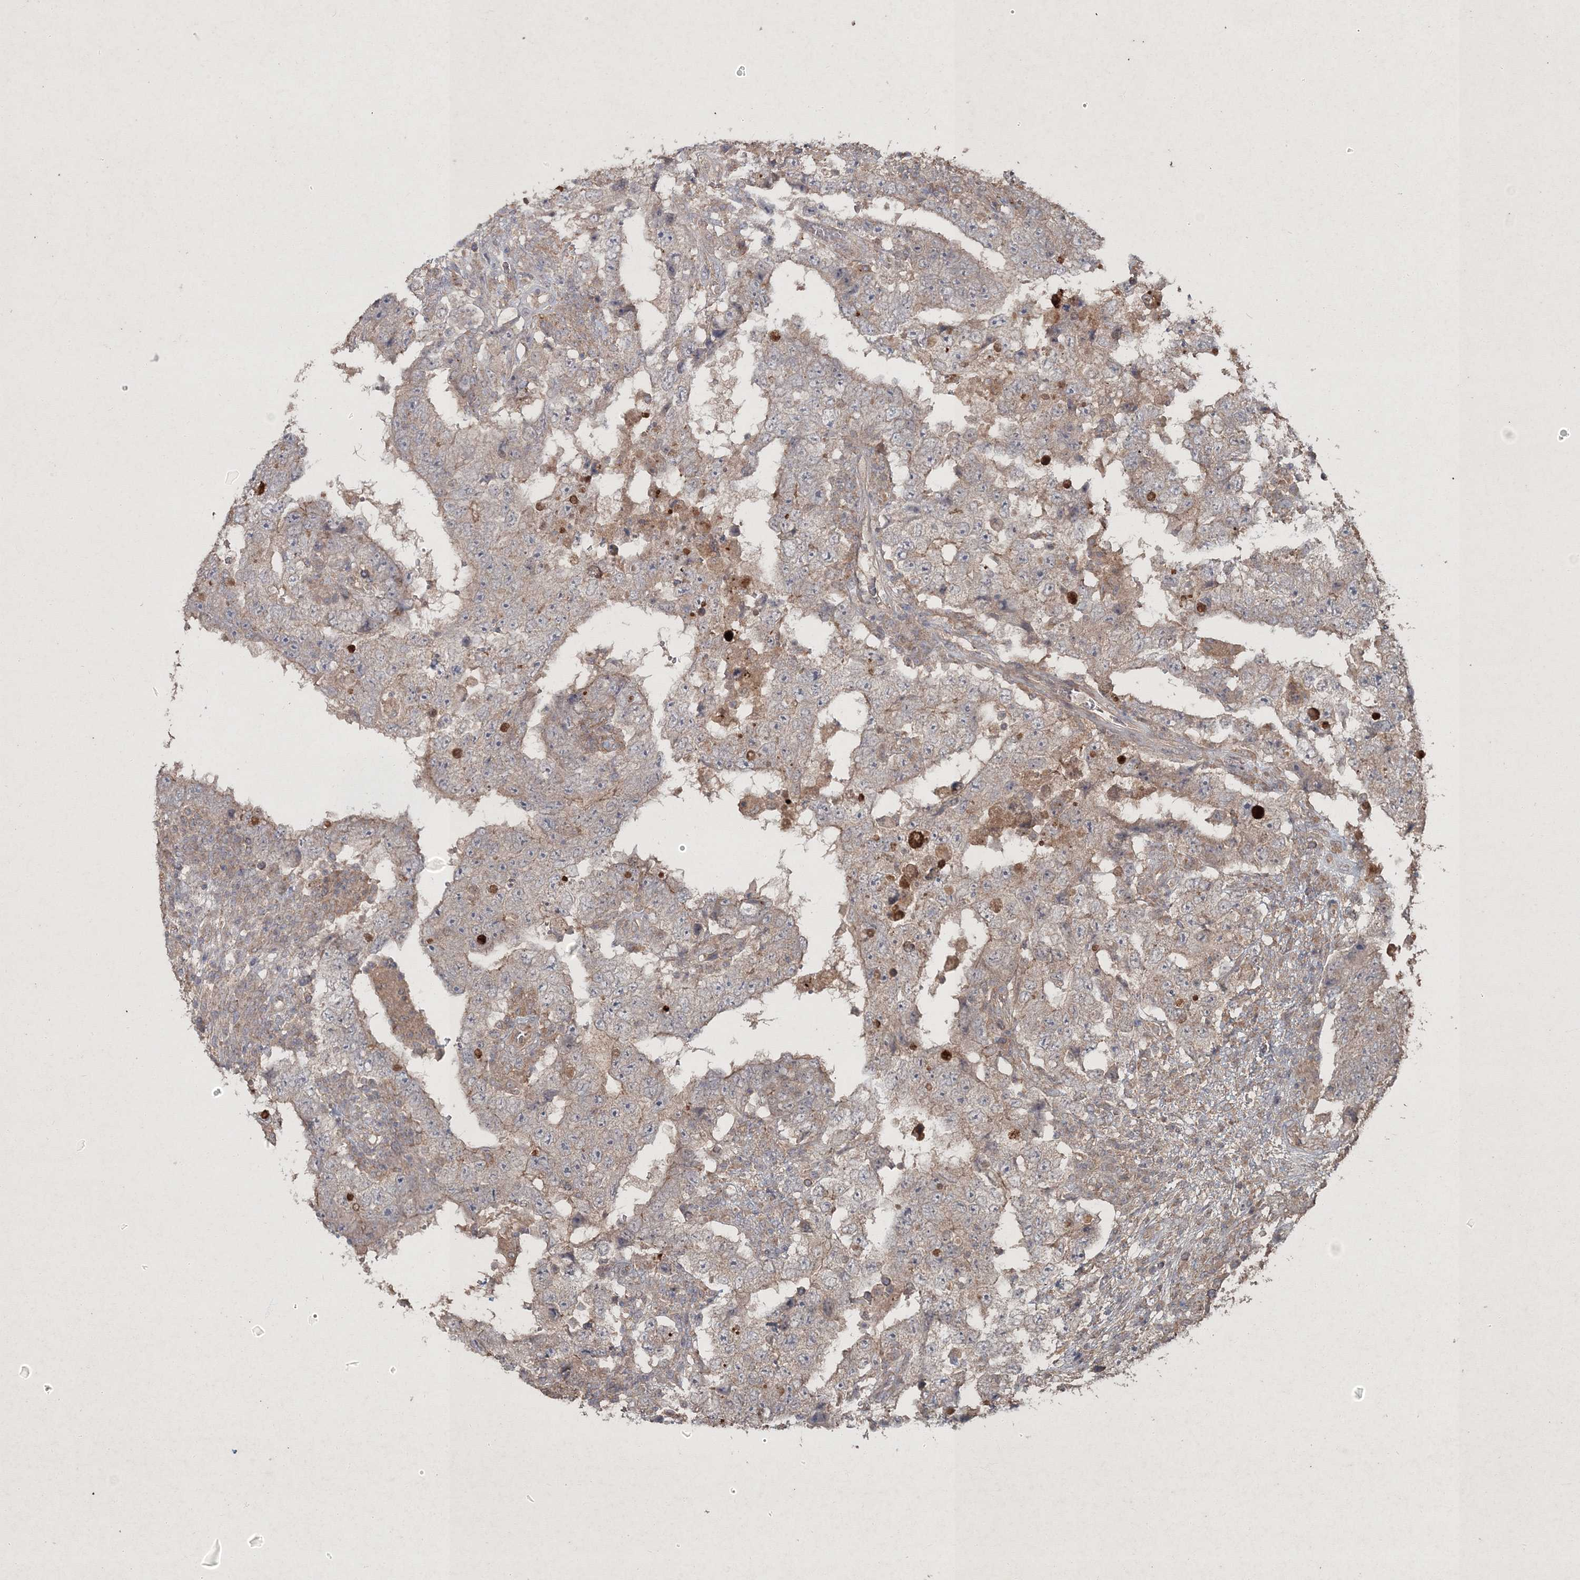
{"staining": {"intensity": "weak", "quantity": "<25%", "location": "cytoplasmic/membranous"}, "tissue": "testis cancer", "cell_type": "Tumor cells", "image_type": "cancer", "snomed": [{"axis": "morphology", "description": "Carcinoma, Embryonal, NOS"}, {"axis": "topography", "description": "Testis"}], "caption": "Testis embryonal carcinoma stained for a protein using IHC demonstrates no staining tumor cells.", "gene": "SPRY1", "patient": {"sex": "male", "age": 26}}